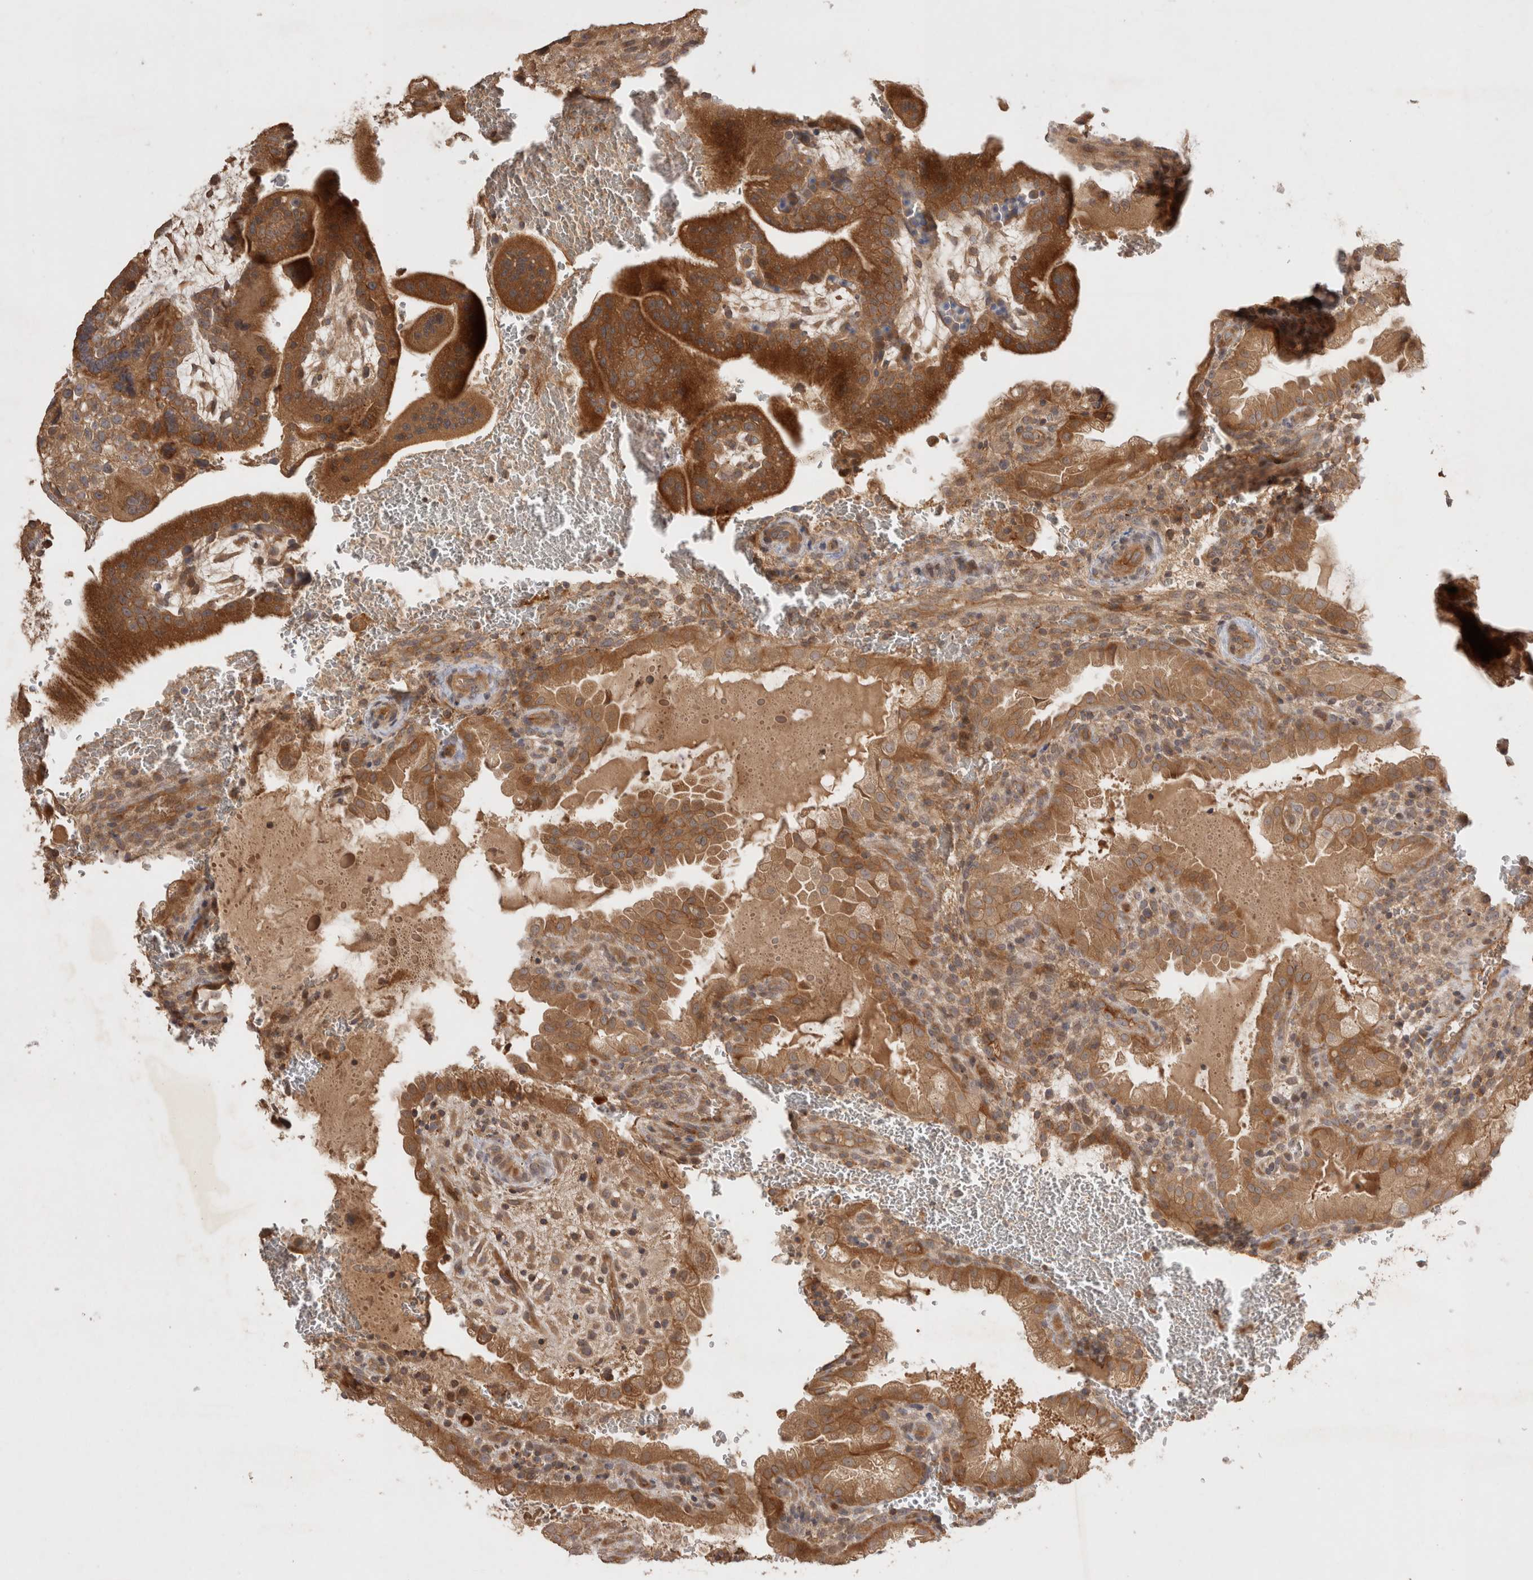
{"staining": {"intensity": "strong", "quantity": ">75%", "location": "cytoplasmic/membranous"}, "tissue": "placenta", "cell_type": "Trophoblastic cells", "image_type": "normal", "snomed": [{"axis": "morphology", "description": "Normal tissue, NOS"}, {"axis": "topography", "description": "Placenta"}], "caption": "Immunohistochemistry staining of unremarkable placenta, which shows high levels of strong cytoplasmic/membranous positivity in approximately >75% of trophoblastic cells indicating strong cytoplasmic/membranous protein staining. The staining was performed using DAB (brown) for protein detection and nuclei were counterstained in hematoxylin (blue).", "gene": "PPP1R42", "patient": {"sex": "female", "age": 35}}